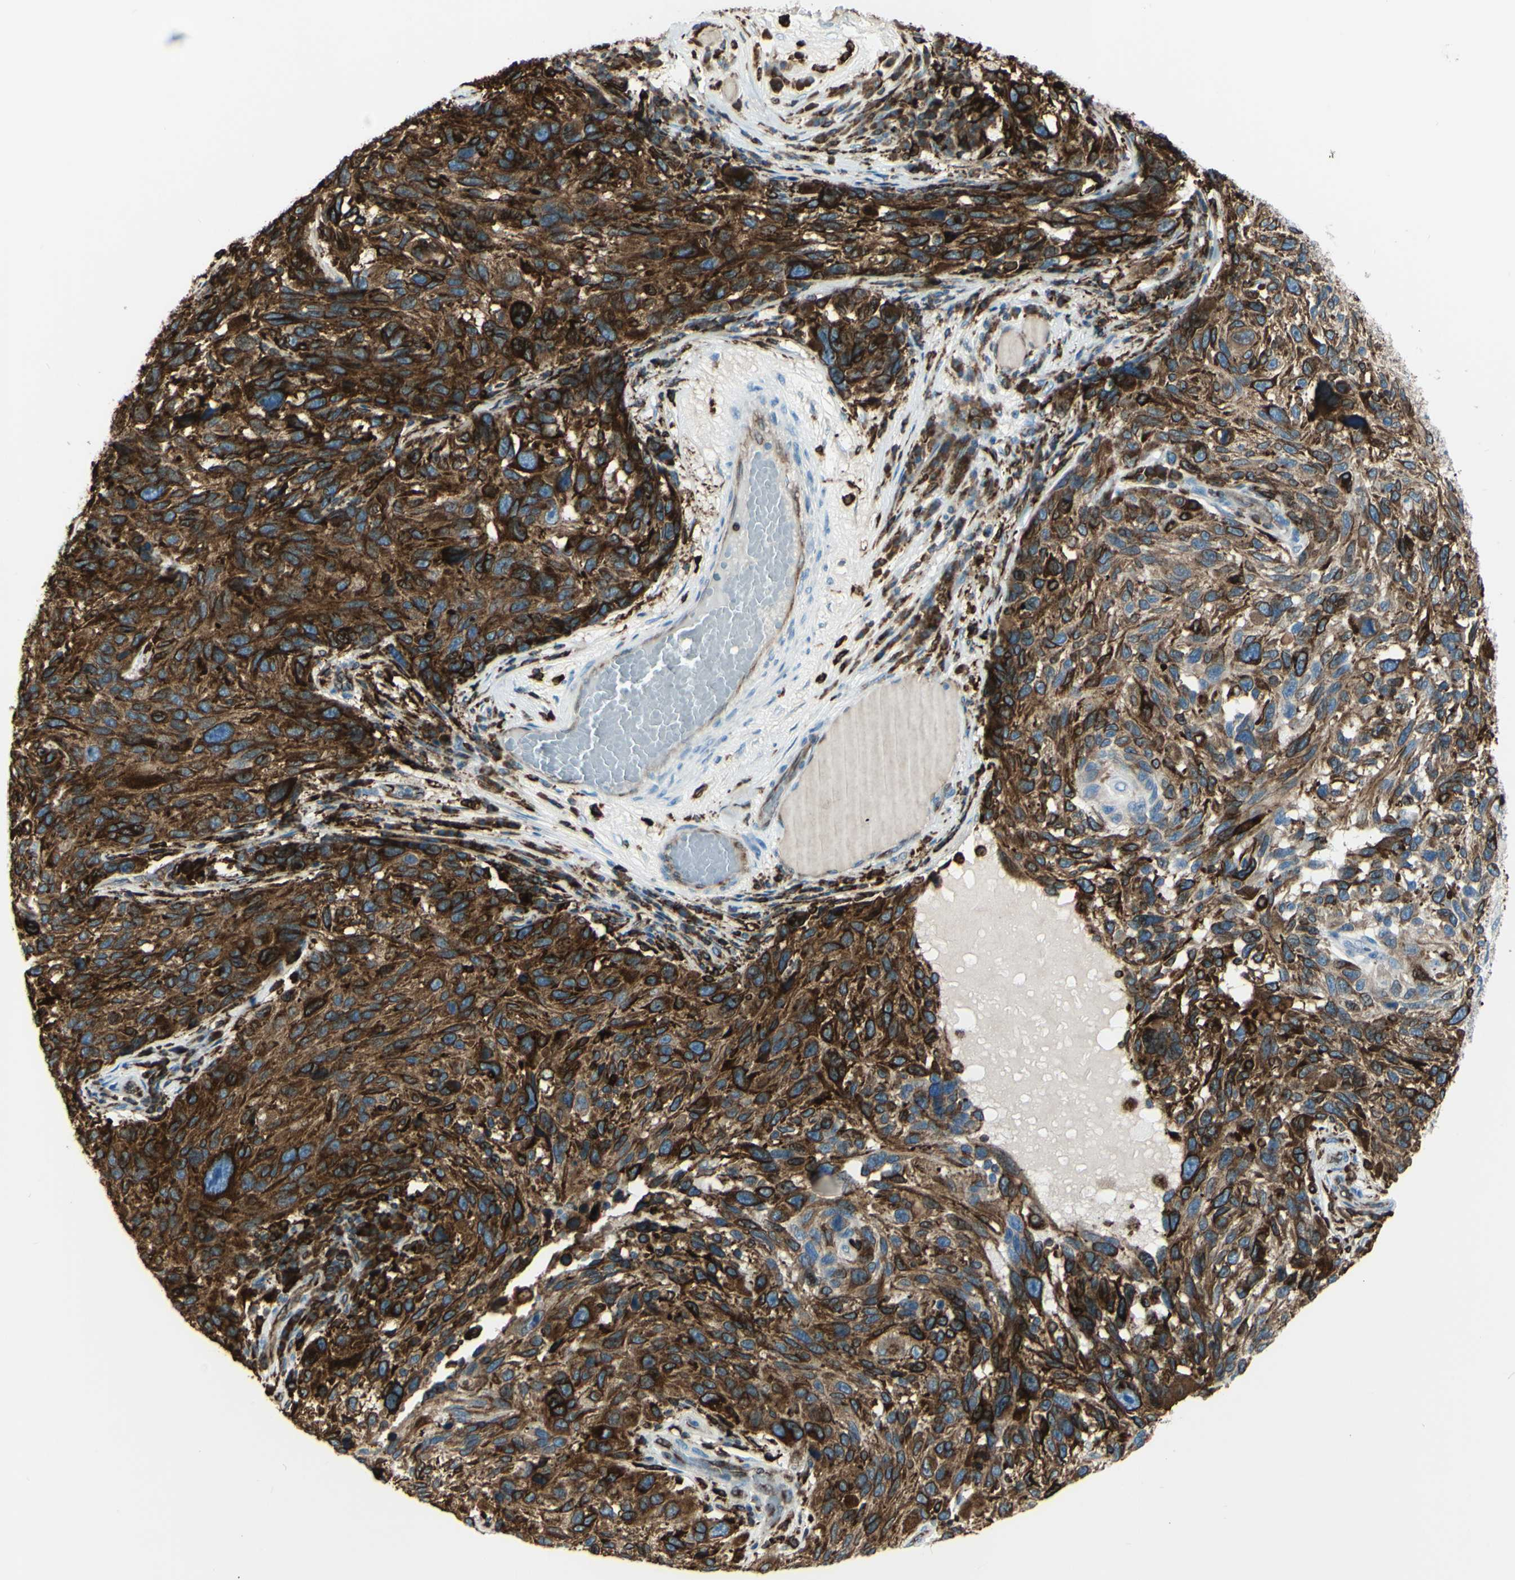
{"staining": {"intensity": "strong", "quantity": ">75%", "location": "cytoplasmic/membranous"}, "tissue": "melanoma", "cell_type": "Tumor cells", "image_type": "cancer", "snomed": [{"axis": "morphology", "description": "Malignant melanoma, NOS"}, {"axis": "topography", "description": "Skin"}], "caption": "The immunohistochemical stain labels strong cytoplasmic/membranous staining in tumor cells of melanoma tissue.", "gene": "CD74", "patient": {"sex": "male", "age": 53}}